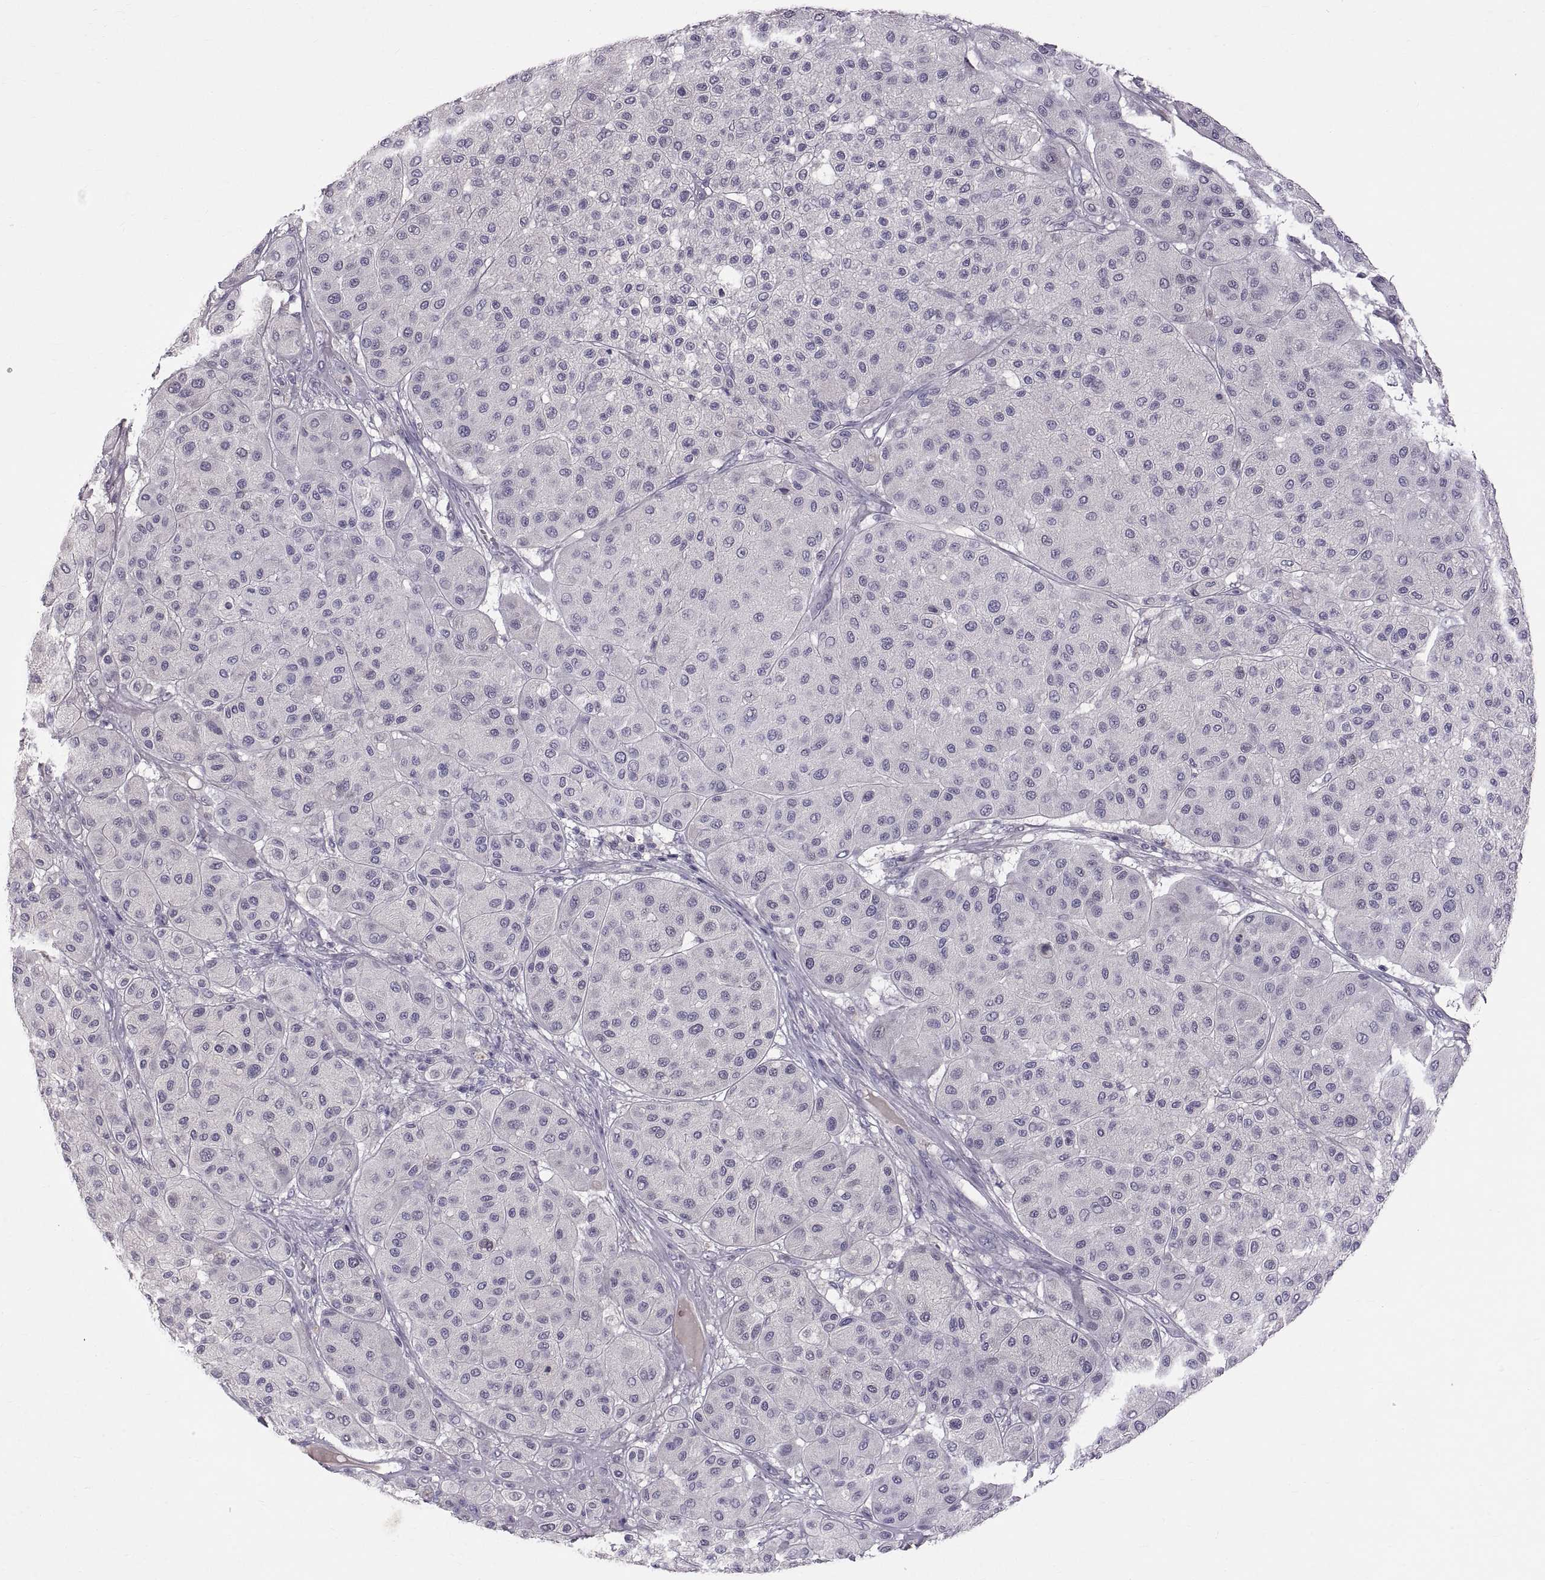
{"staining": {"intensity": "negative", "quantity": "none", "location": "none"}, "tissue": "melanoma", "cell_type": "Tumor cells", "image_type": "cancer", "snomed": [{"axis": "morphology", "description": "Malignant melanoma, Metastatic site"}, {"axis": "topography", "description": "Smooth muscle"}], "caption": "Malignant melanoma (metastatic site) was stained to show a protein in brown. There is no significant expression in tumor cells.", "gene": "WFDC8", "patient": {"sex": "male", "age": 41}}